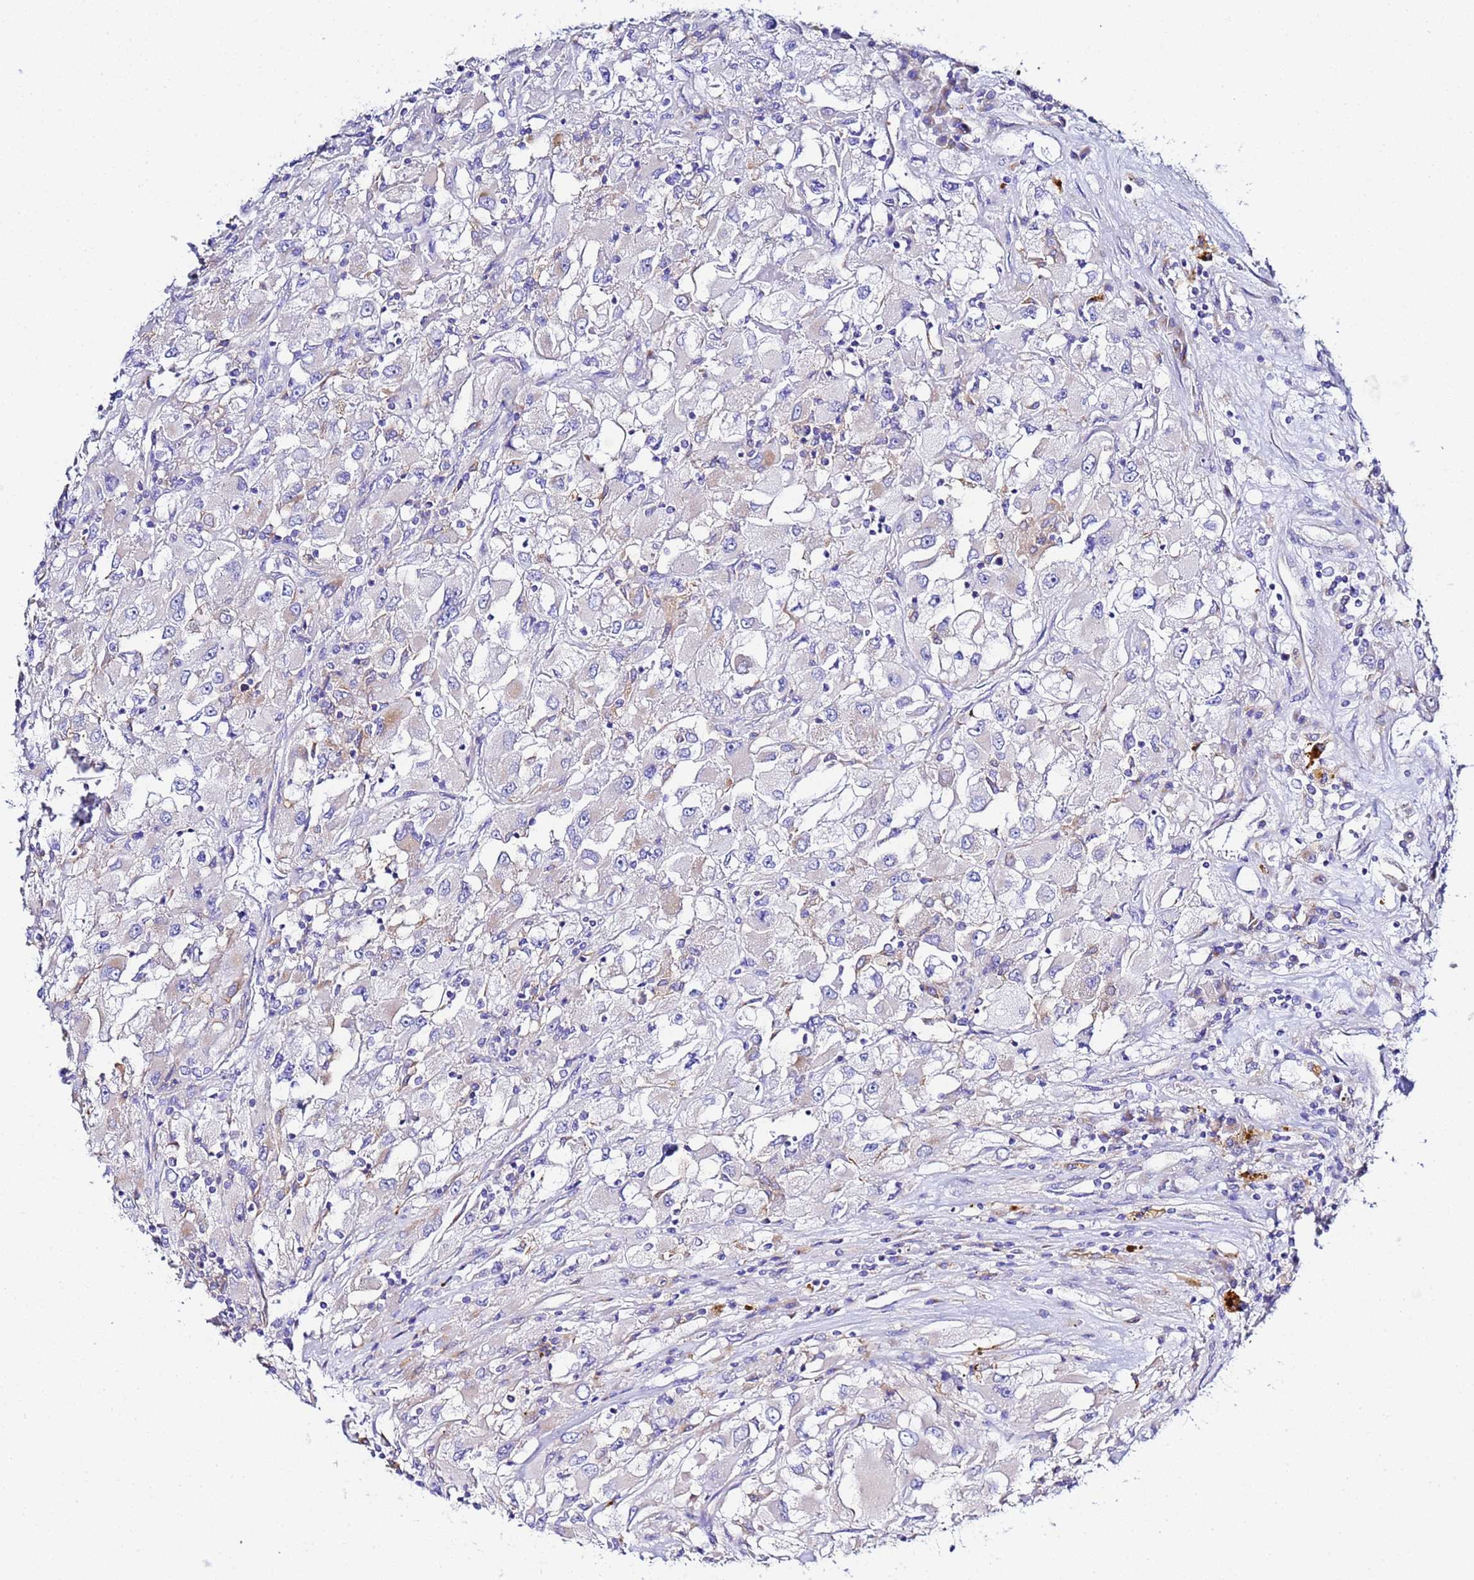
{"staining": {"intensity": "negative", "quantity": "none", "location": "none"}, "tissue": "renal cancer", "cell_type": "Tumor cells", "image_type": "cancer", "snomed": [{"axis": "morphology", "description": "Adenocarcinoma, NOS"}, {"axis": "topography", "description": "Kidney"}], "caption": "Adenocarcinoma (renal) was stained to show a protein in brown. There is no significant expression in tumor cells.", "gene": "VTI1B", "patient": {"sex": "female", "age": 52}}